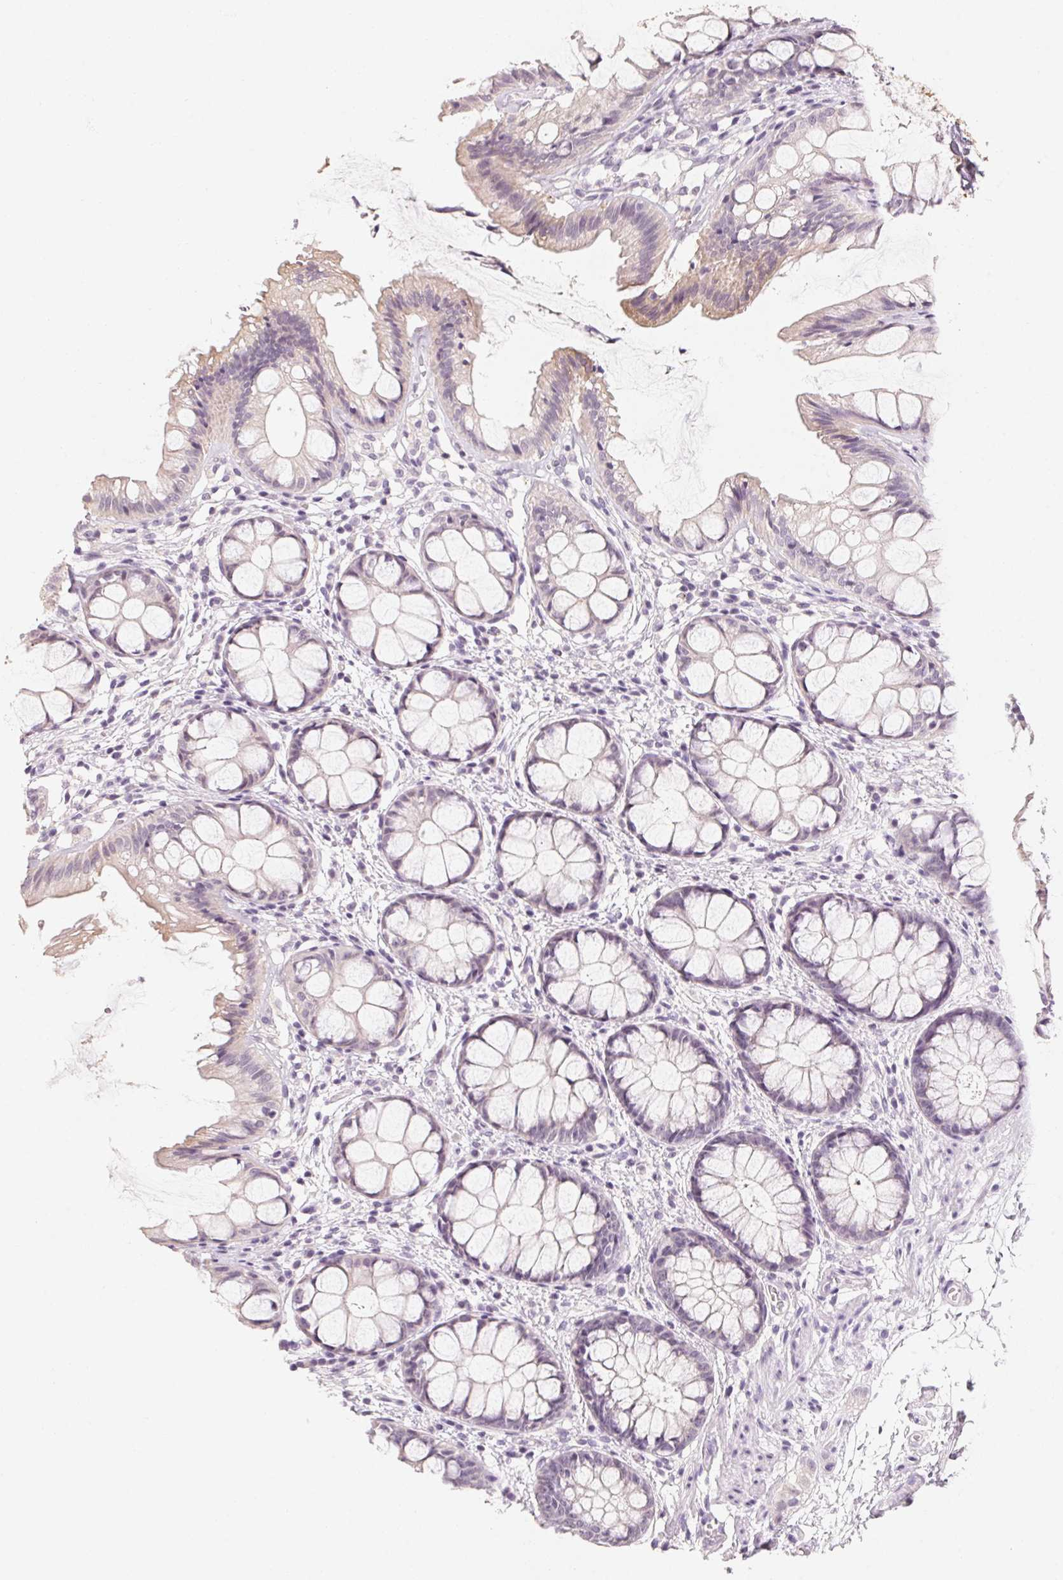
{"staining": {"intensity": "weak", "quantity": "25%-75%", "location": "cytoplasmic/membranous"}, "tissue": "rectum", "cell_type": "Glandular cells", "image_type": "normal", "snomed": [{"axis": "morphology", "description": "Normal tissue, NOS"}, {"axis": "topography", "description": "Rectum"}], "caption": "High-power microscopy captured an IHC photomicrograph of normal rectum, revealing weak cytoplasmic/membranous positivity in about 25%-75% of glandular cells. (DAB IHC, brown staining for protein, blue staining for nuclei).", "gene": "CAPZA3", "patient": {"sex": "female", "age": 62}}